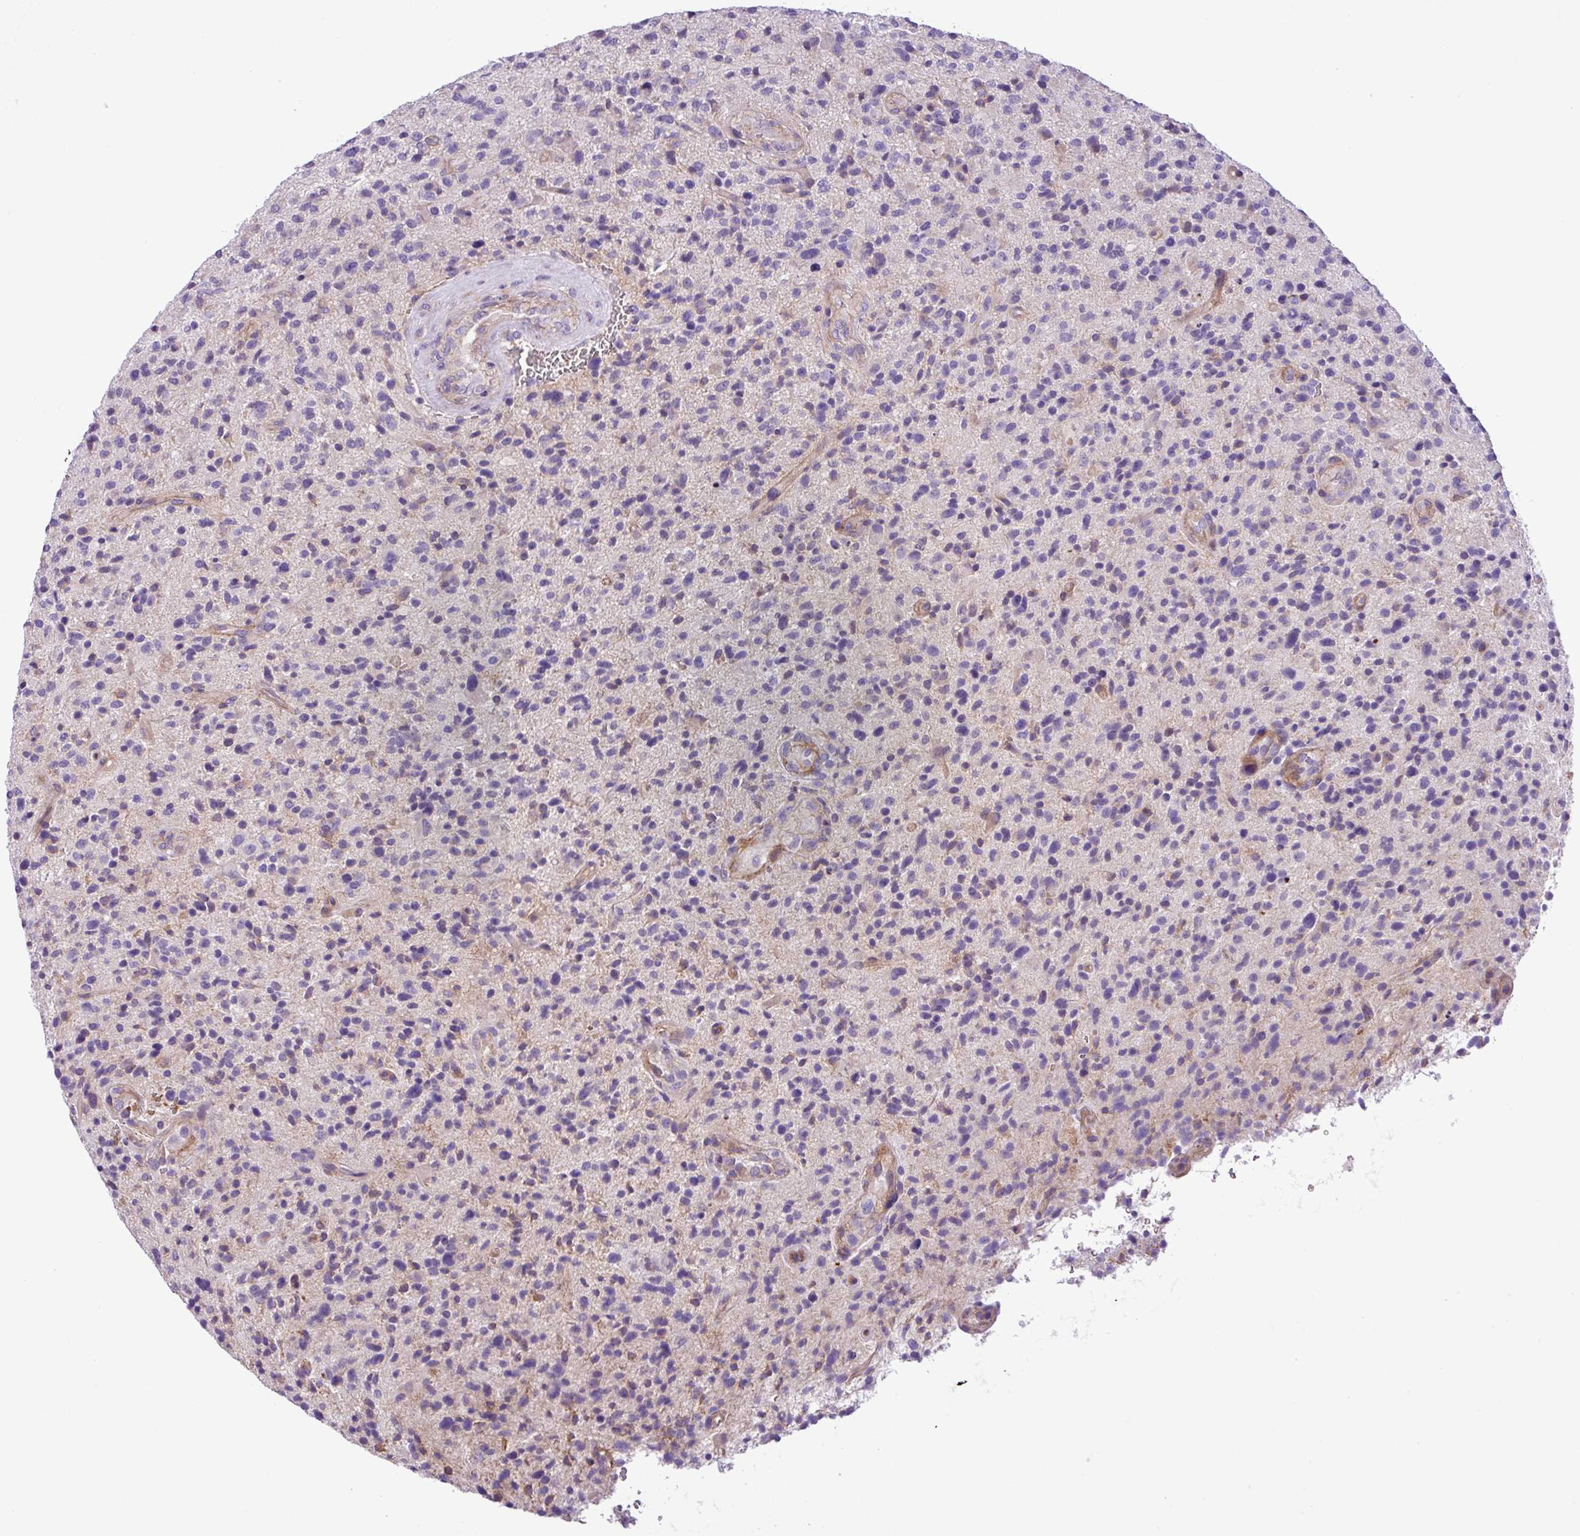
{"staining": {"intensity": "negative", "quantity": "none", "location": "none"}, "tissue": "glioma", "cell_type": "Tumor cells", "image_type": "cancer", "snomed": [{"axis": "morphology", "description": "Glioma, malignant, High grade"}, {"axis": "topography", "description": "Brain"}], "caption": "Tumor cells show no significant protein staining in glioma.", "gene": "C11orf91", "patient": {"sex": "male", "age": 47}}